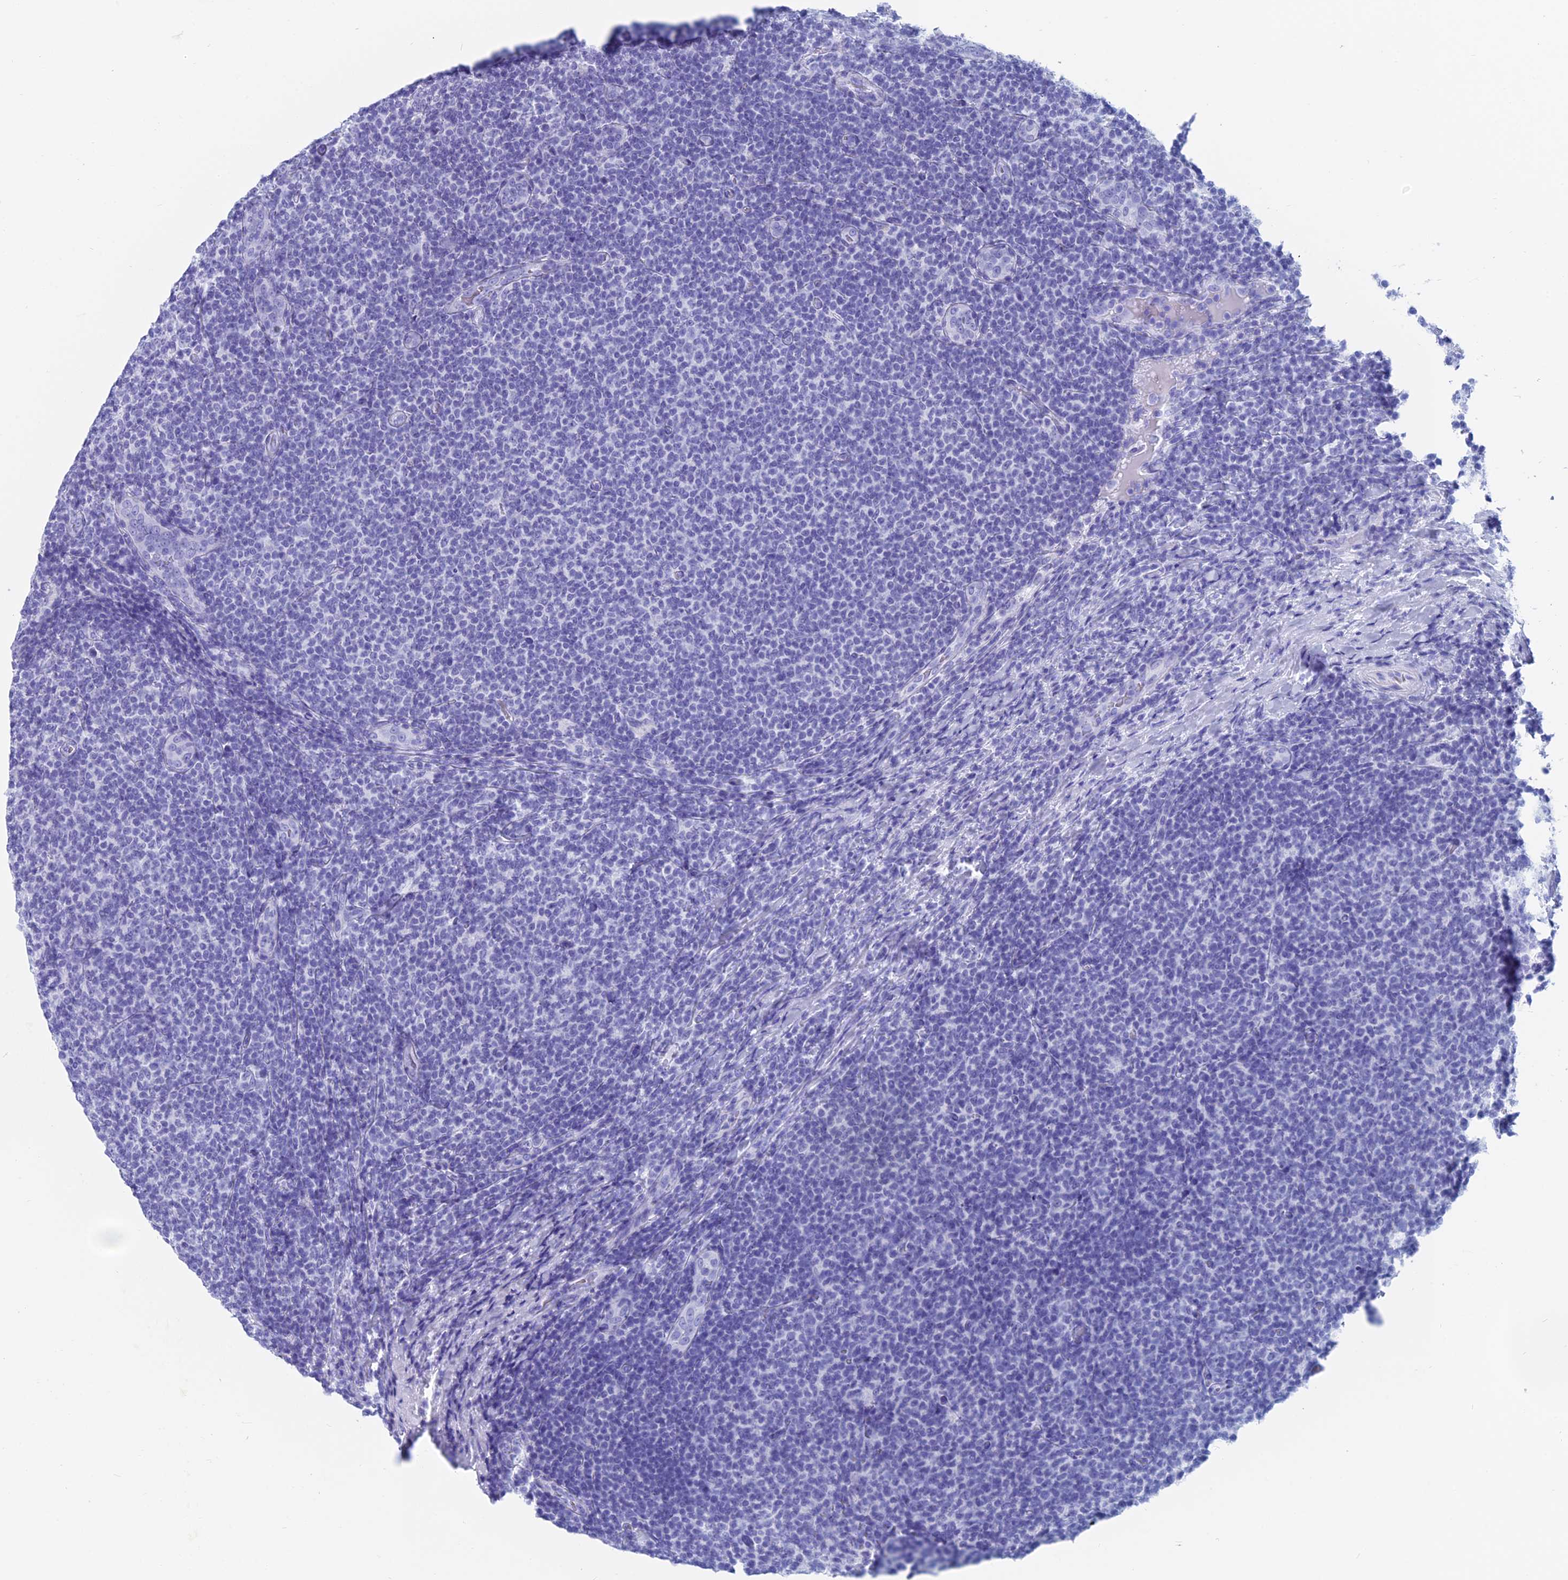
{"staining": {"intensity": "negative", "quantity": "none", "location": "none"}, "tissue": "lymphoma", "cell_type": "Tumor cells", "image_type": "cancer", "snomed": [{"axis": "morphology", "description": "Malignant lymphoma, non-Hodgkin's type, Low grade"}, {"axis": "topography", "description": "Lymph node"}], "caption": "Immunohistochemical staining of lymphoma shows no significant positivity in tumor cells. (DAB (3,3'-diaminobenzidine) immunohistochemistry (IHC), high magnification).", "gene": "CAPS", "patient": {"sex": "male", "age": 66}}